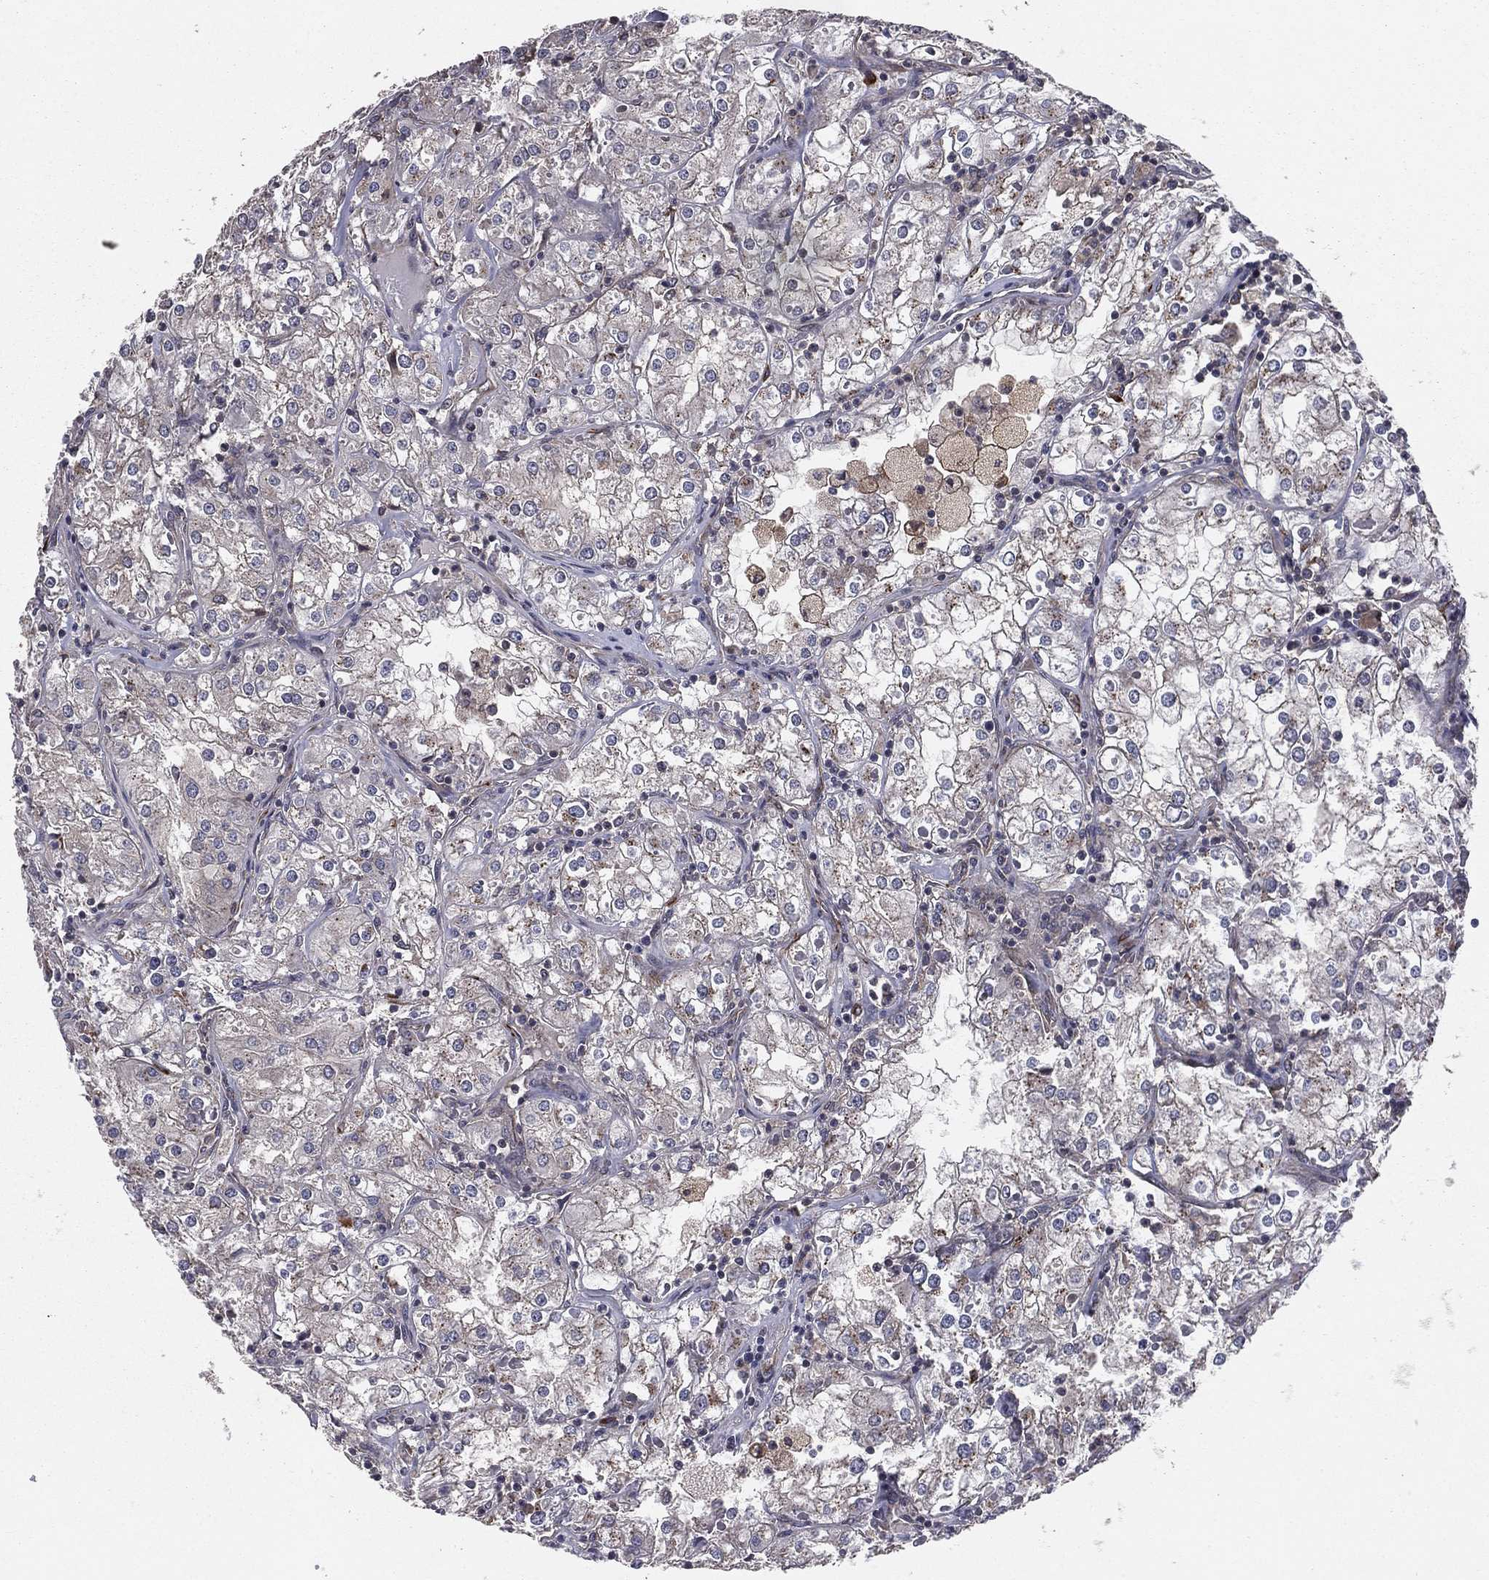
{"staining": {"intensity": "moderate", "quantity": "<25%", "location": "cytoplasmic/membranous"}, "tissue": "renal cancer", "cell_type": "Tumor cells", "image_type": "cancer", "snomed": [{"axis": "morphology", "description": "Adenocarcinoma, NOS"}, {"axis": "topography", "description": "Kidney"}], "caption": "Adenocarcinoma (renal) stained with a brown dye displays moderate cytoplasmic/membranous positive staining in approximately <25% of tumor cells.", "gene": "CERT1", "patient": {"sex": "male", "age": 77}}